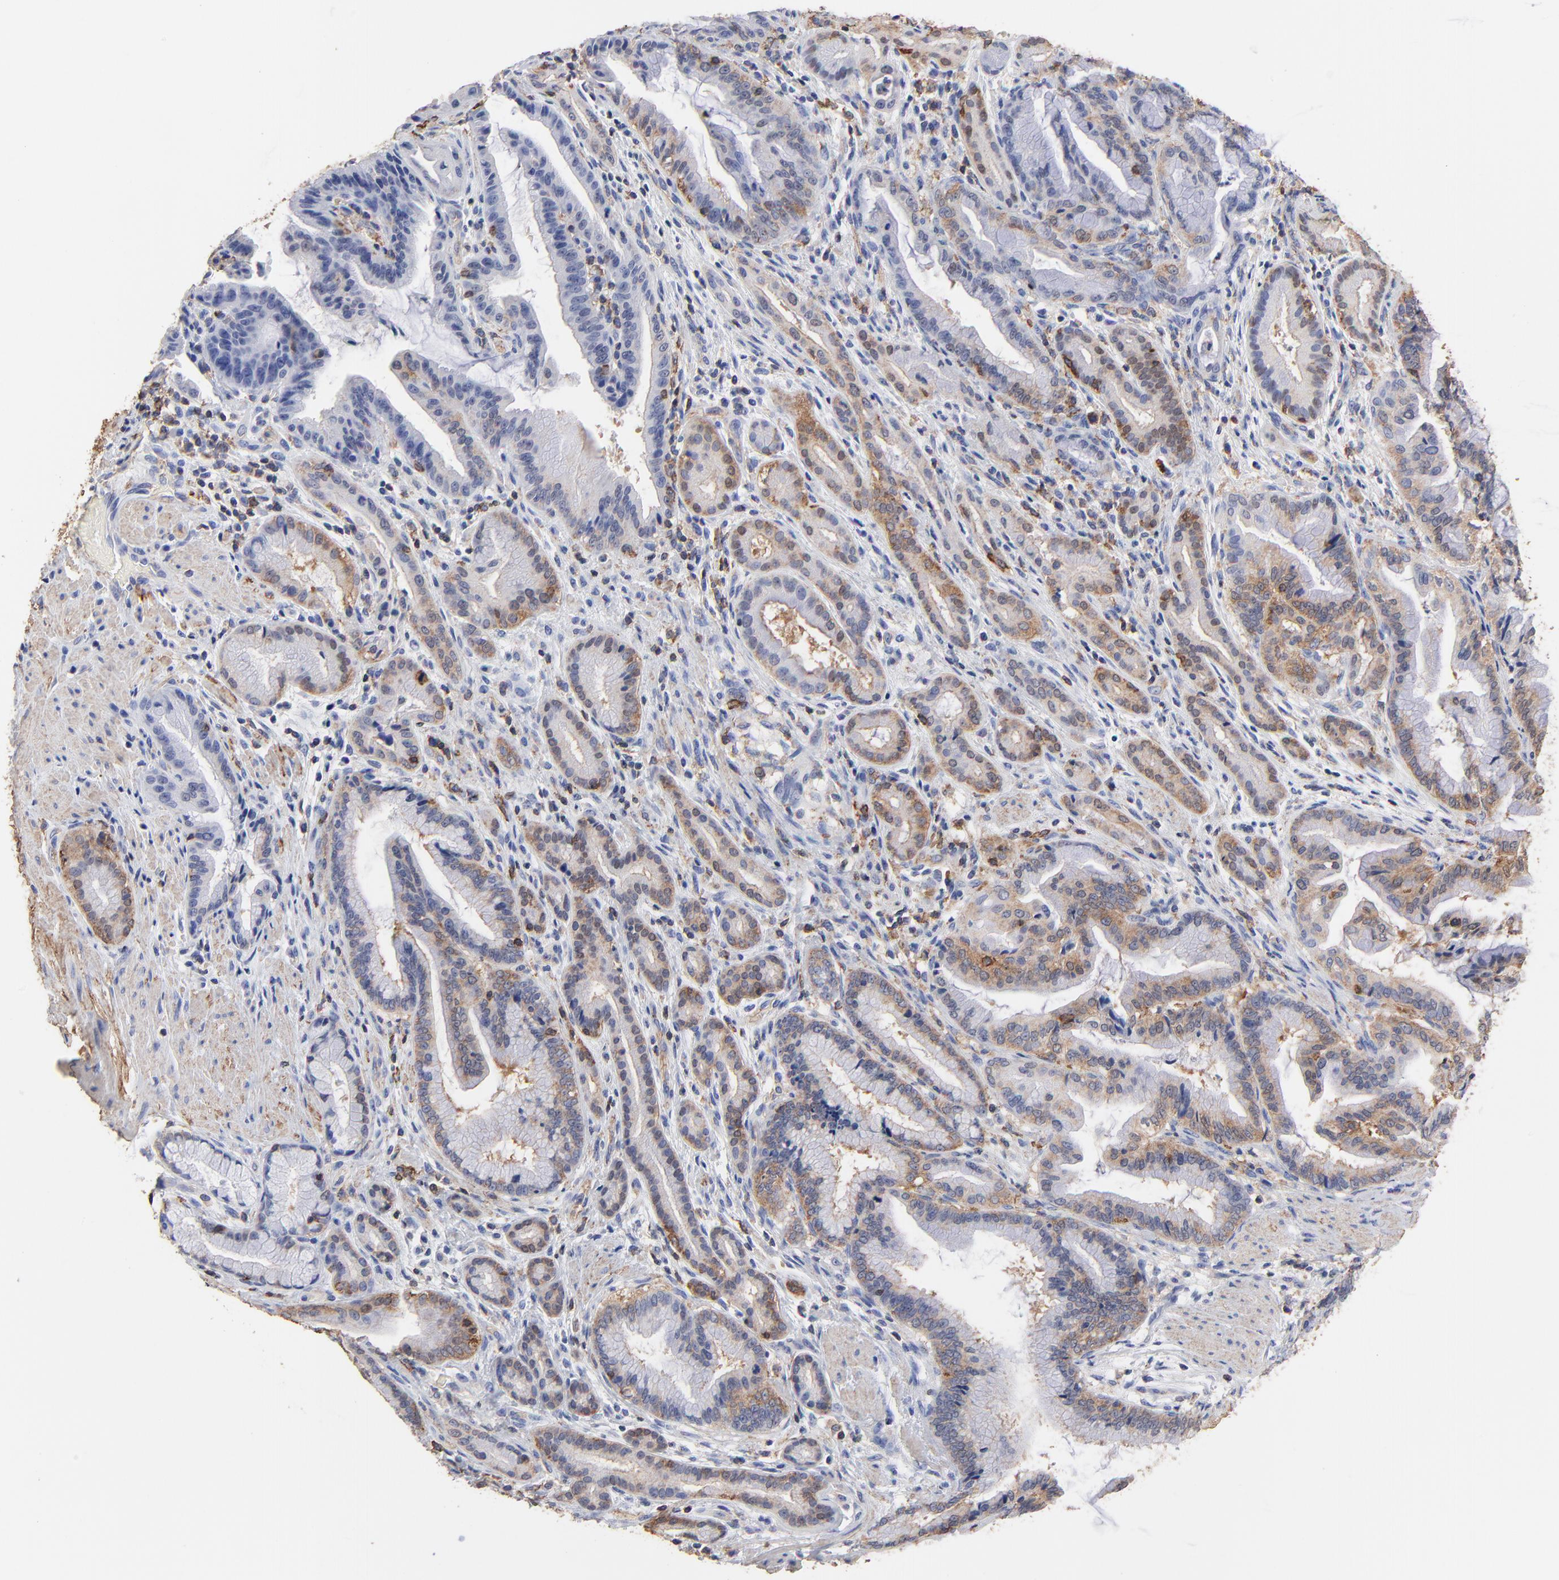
{"staining": {"intensity": "moderate", "quantity": "25%-75%", "location": "cytoplasmic/membranous"}, "tissue": "pancreatic cancer", "cell_type": "Tumor cells", "image_type": "cancer", "snomed": [{"axis": "morphology", "description": "Adenocarcinoma, NOS"}, {"axis": "topography", "description": "Pancreas"}], "caption": "Pancreatic cancer (adenocarcinoma) stained for a protein shows moderate cytoplasmic/membranous positivity in tumor cells.", "gene": "ASL", "patient": {"sex": "female", "age": 64}}